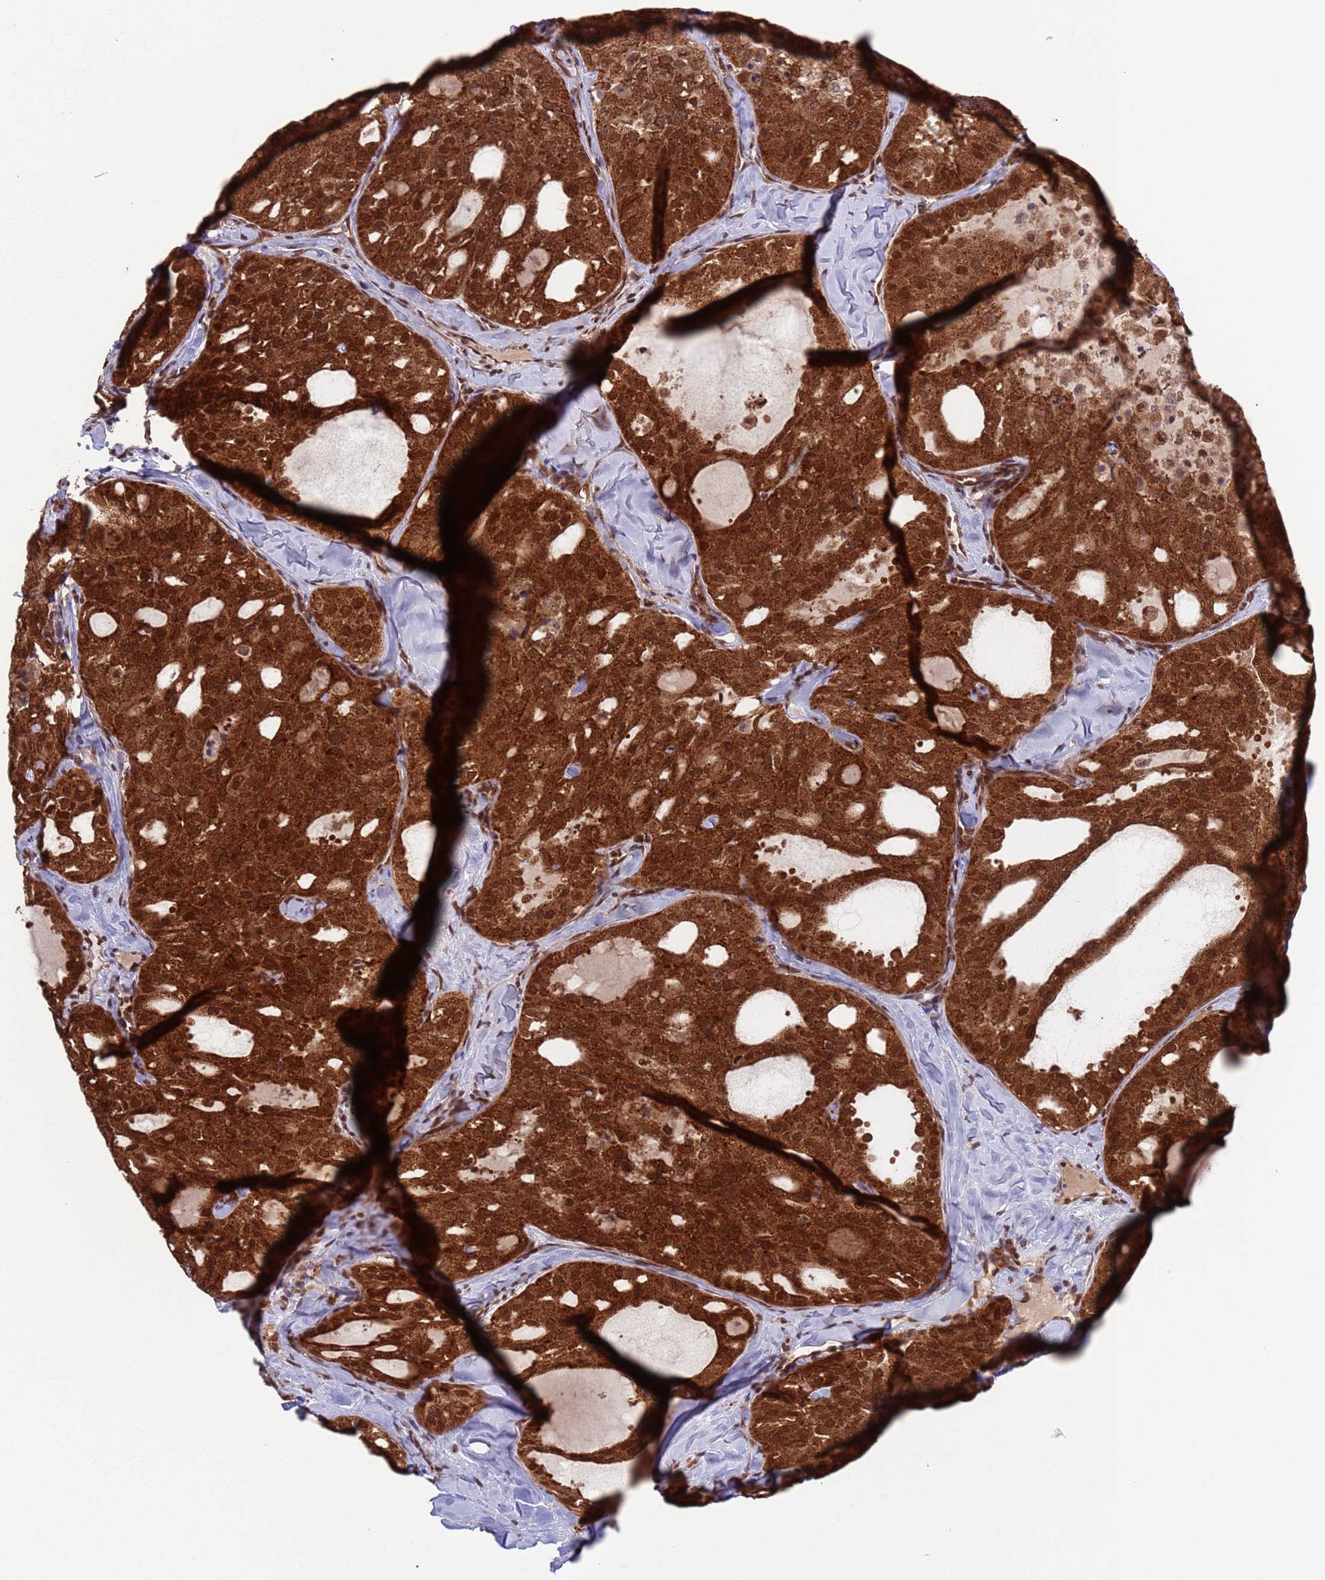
{"staining": {"intensity": "strong", "quantity": ">75%", "location": "cytoplasmic/membranous,nuclear"}, "tissue": "thyroid cancer", "cell_type": "Tumor cells", "image_type": "cancer", "snomed": [{"axis": "morphology", "description": "Follicular adenoma carcinoma, NOS"}, {"axis": "topography", "description": "Thyroid gland"}], "caption": "DAB immunohistochemical staining of human thyroid cancer shows strong cytoplasmic/membranous and nuclear protein positivity in approximately >75% of tumor cells. (DAB (3,3'-diaminobenzidine) IHC, brown staining for protein, blue staining for nuclei).", "gene": "FUBP3", "patient": {"sex": "male", "age": 75}}